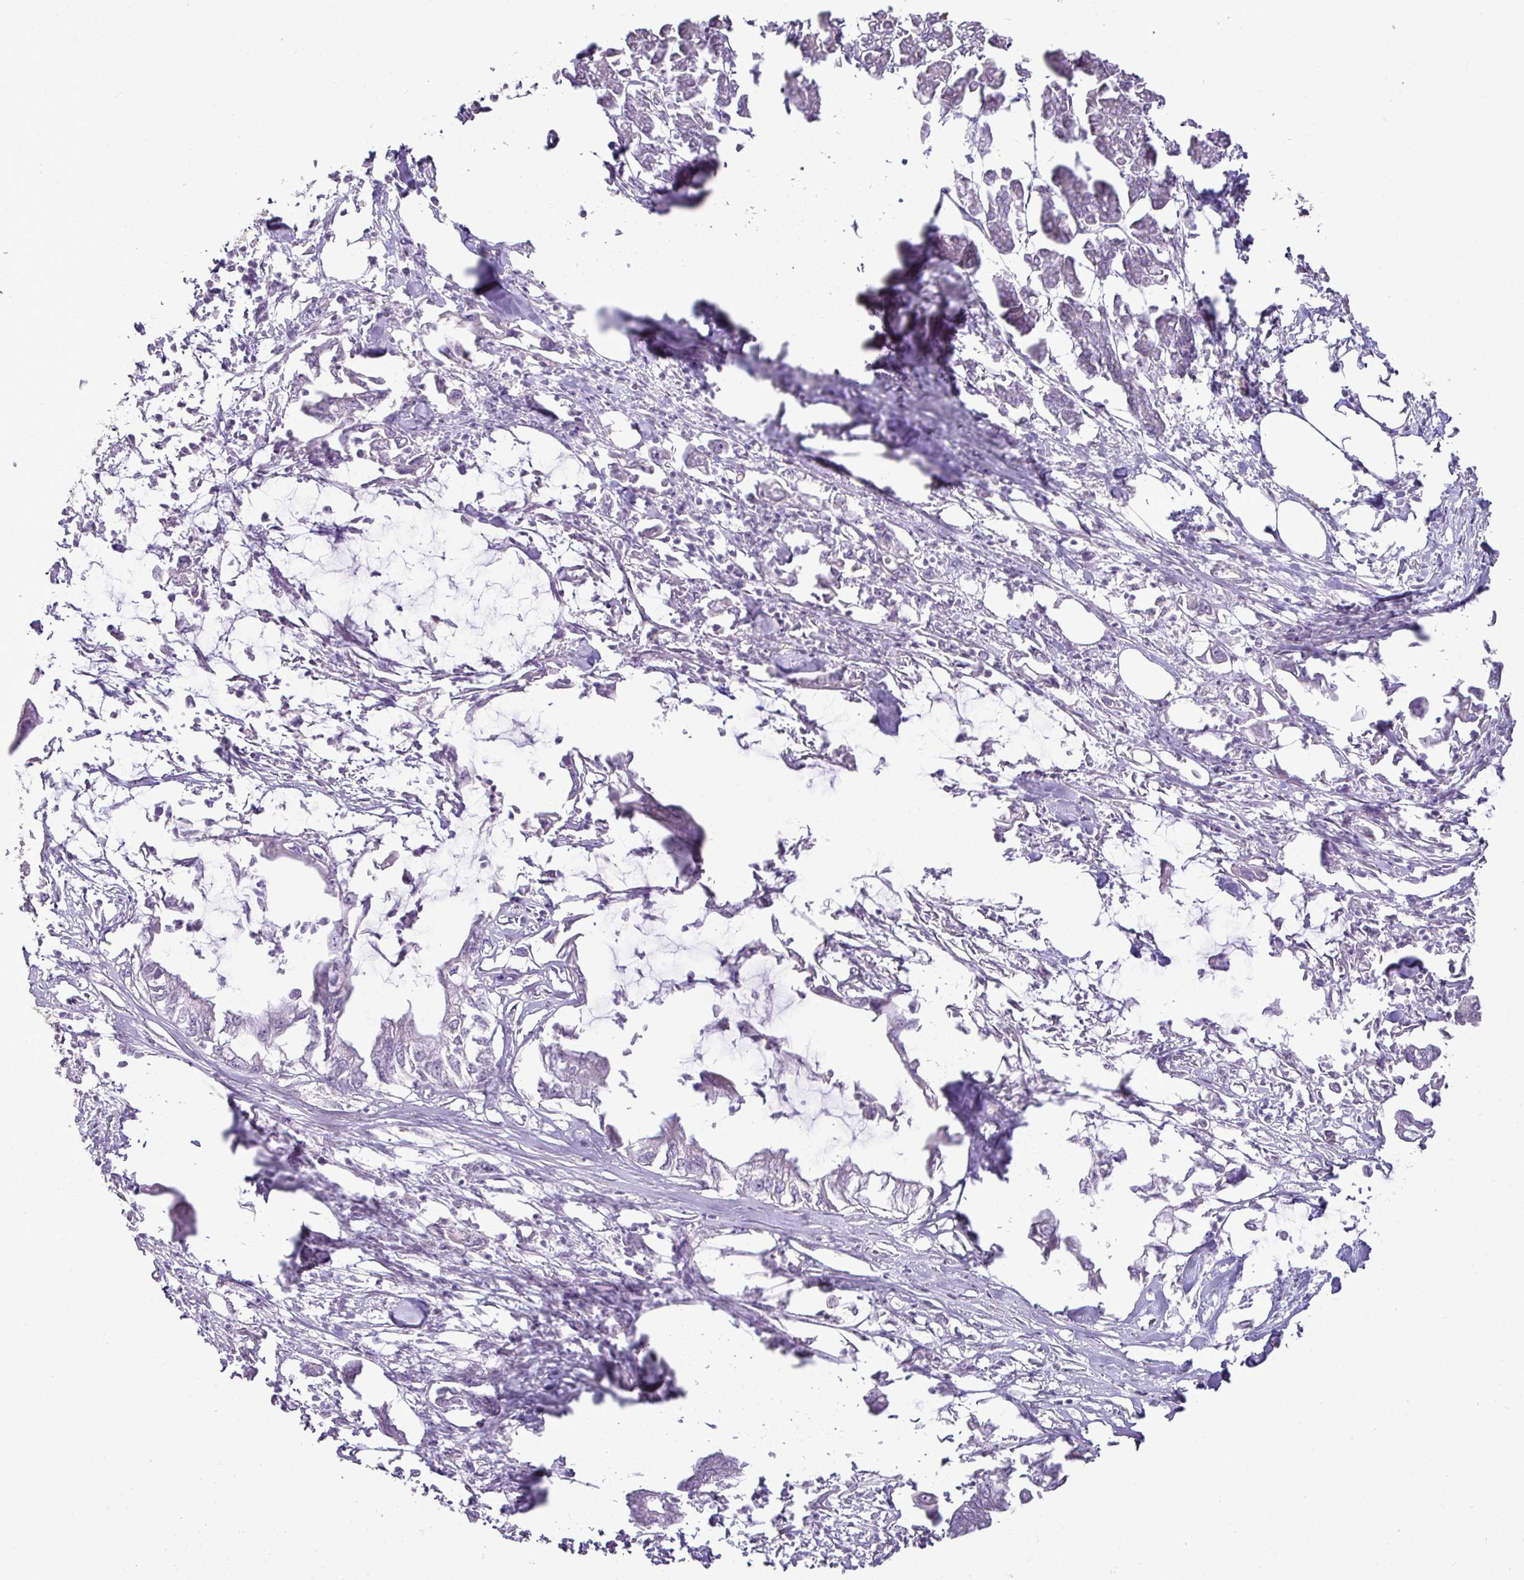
{"staining": {"intensity": "negative", "quantity": "none", "location": "none"}, "tissue": "pancreatic cancer", "cell_type": "Tumor cells", "image_type": "cancer", "snomed": [{"axis": "morphology", "description": "Adenocarcinoma, NOS"}, {"axis": "topography", "description": "Pancreas"}], "caption": "Tumor cells show no significant protein expression in adenocarcinoma (pancreatic).", "gene": "BRINP2", "patient": {"sex": "male", "age": 61}}